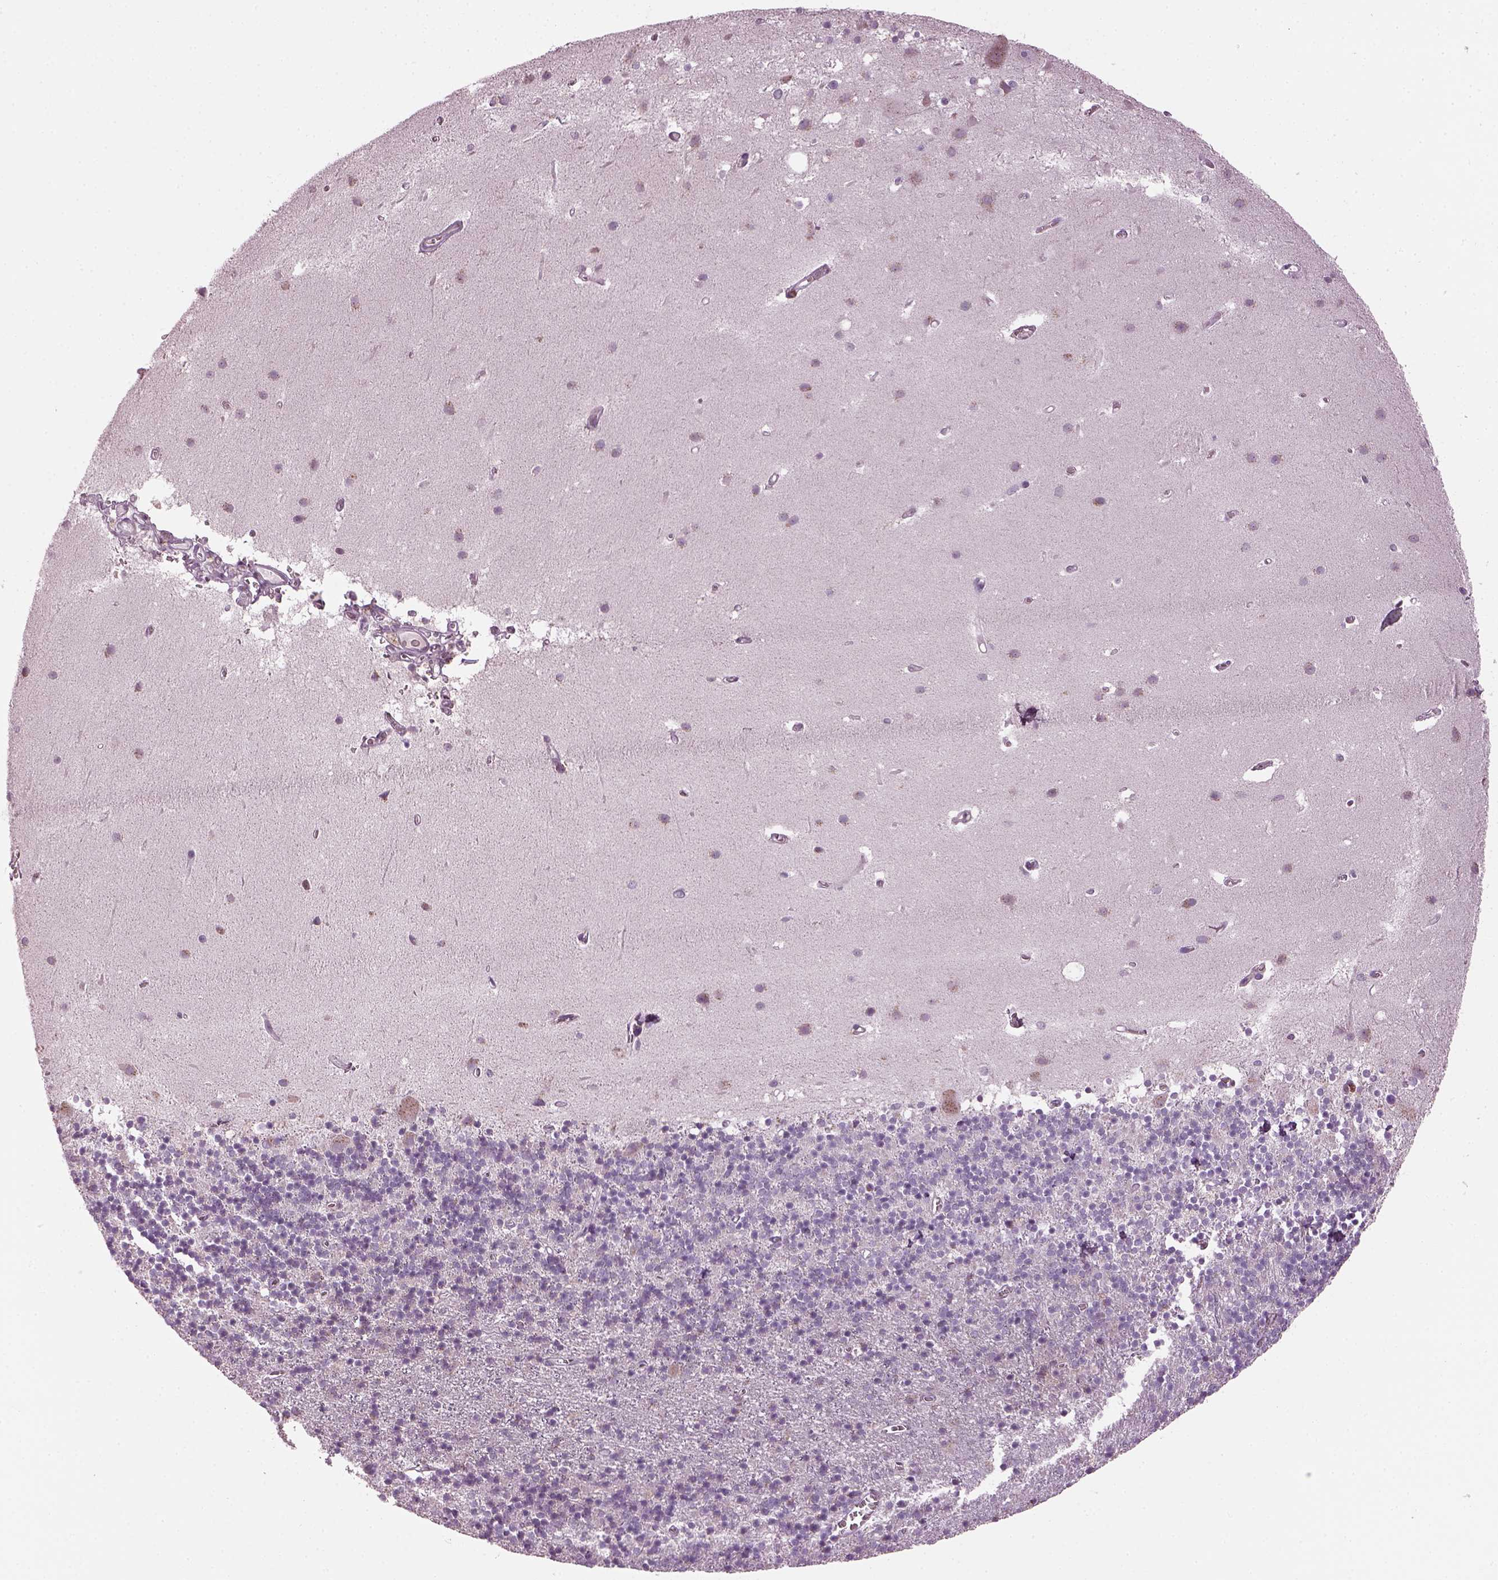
{"staining": {"intensity": "negative", "quantity": "none", "location": "none"}, "tissue": "cerebellum", "cell_type": "Cells in granular layer", "image_type": "normal", "snomed": [{"axis": "morphology", "description": "Normal tissue, NOS"}, {"axis": "topography", "description": "Cerebellum"}], "caption": "This is a micrograph of IHC staining of normal cerebellum, which shows no expression in cells in granular layer.", "gene": "TMEM231", "patient": {"sex": "male", "age": 70}}